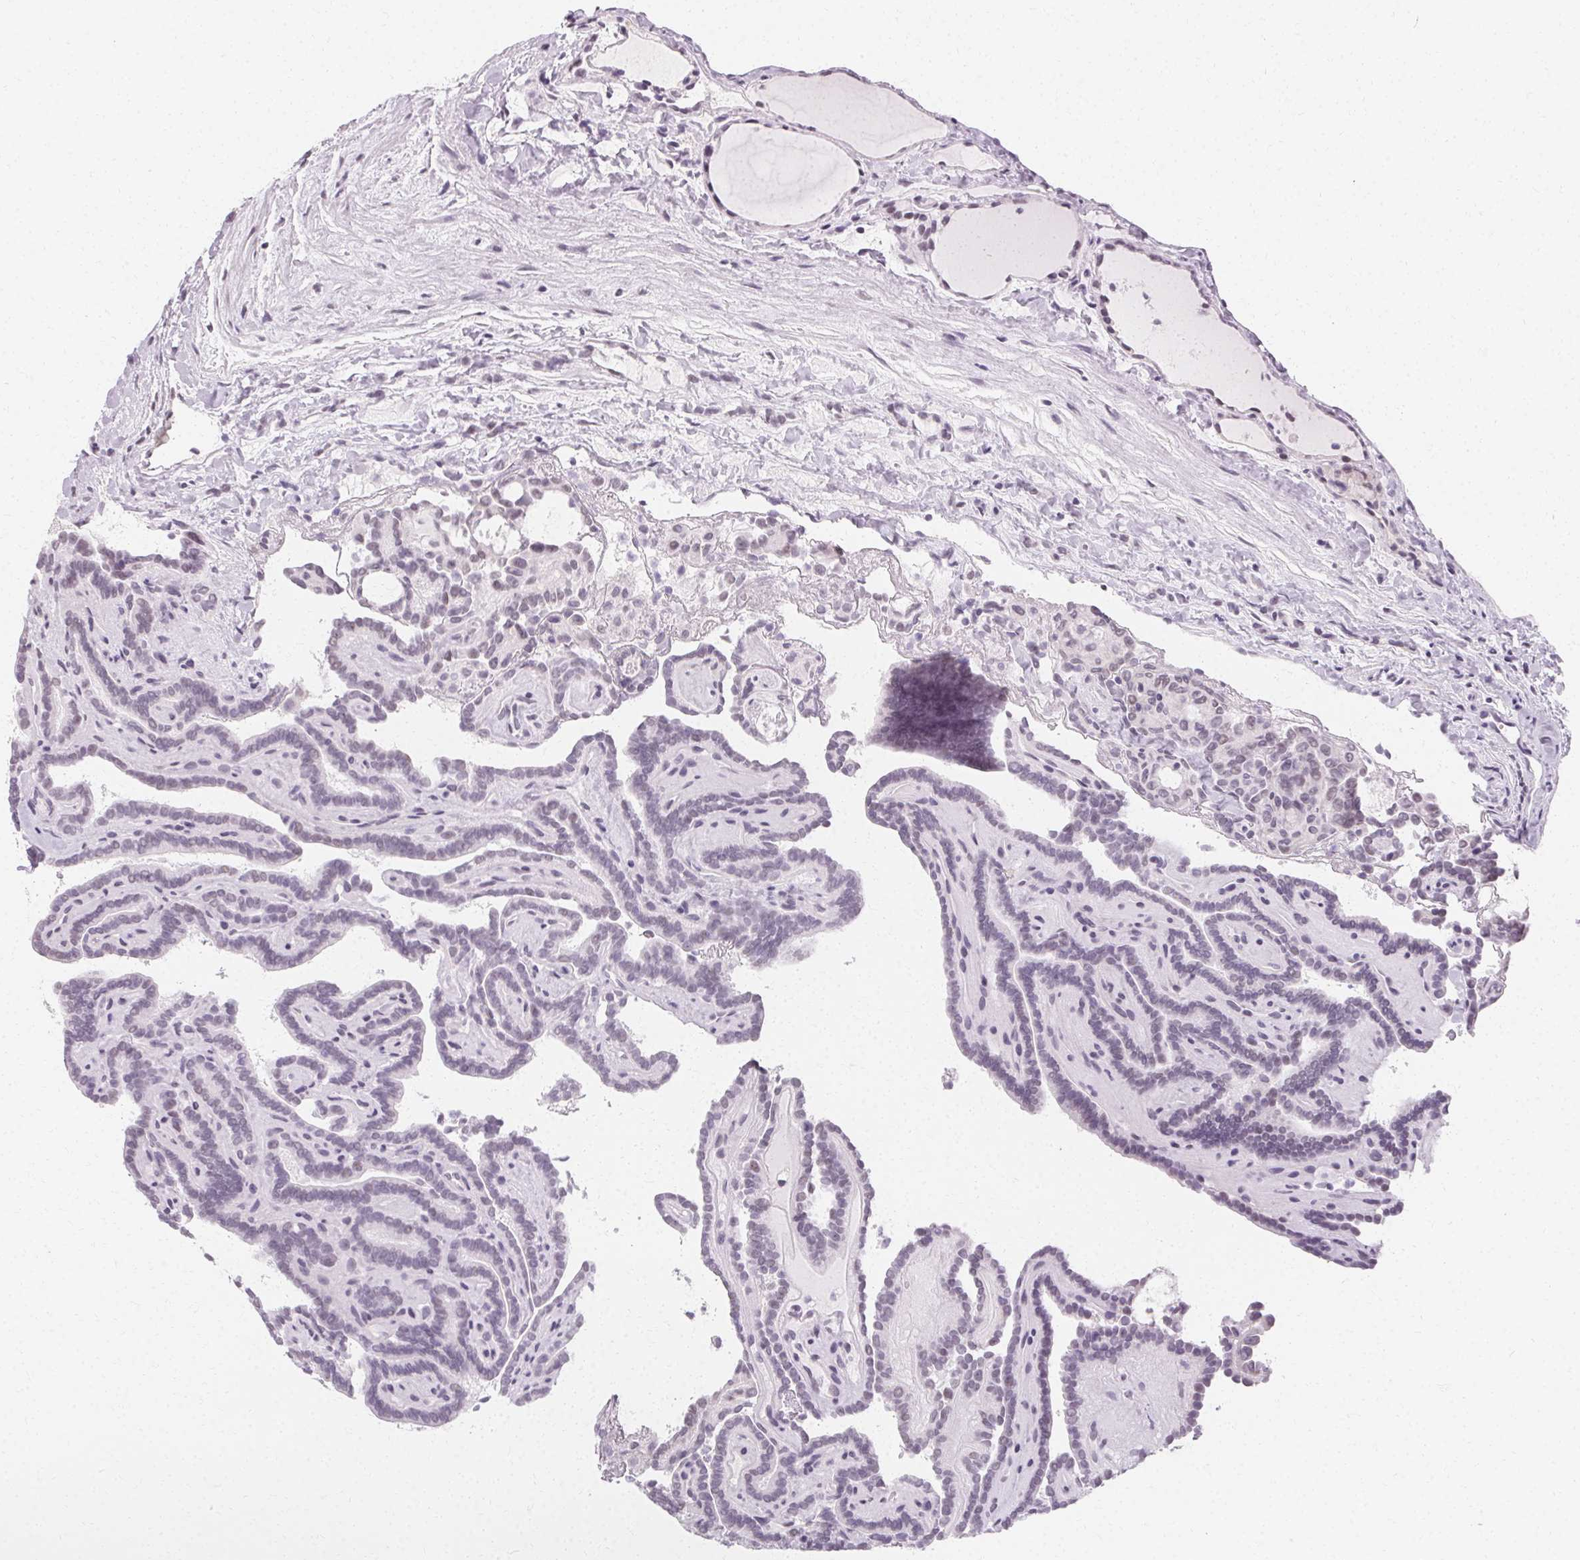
{"staining": {"intensity": "negative", "quantity": "none", "location": "none"}, "tissue": "thyroid cancer", "cell_type": "Tumor cells", "image_type": "cancer", "snomed": [{"axis": "morphology", "description": "Papillary adenocarcinoma, NOS"}, {"axis": "topography", "description": "Thyroid gland"}], "caption": "This is an IHC histopathology image of thyroid cancer. There is no positivity in tumor cells.", "gene": "SYNPR", "patient": {"sex": "female", "age": 21}}